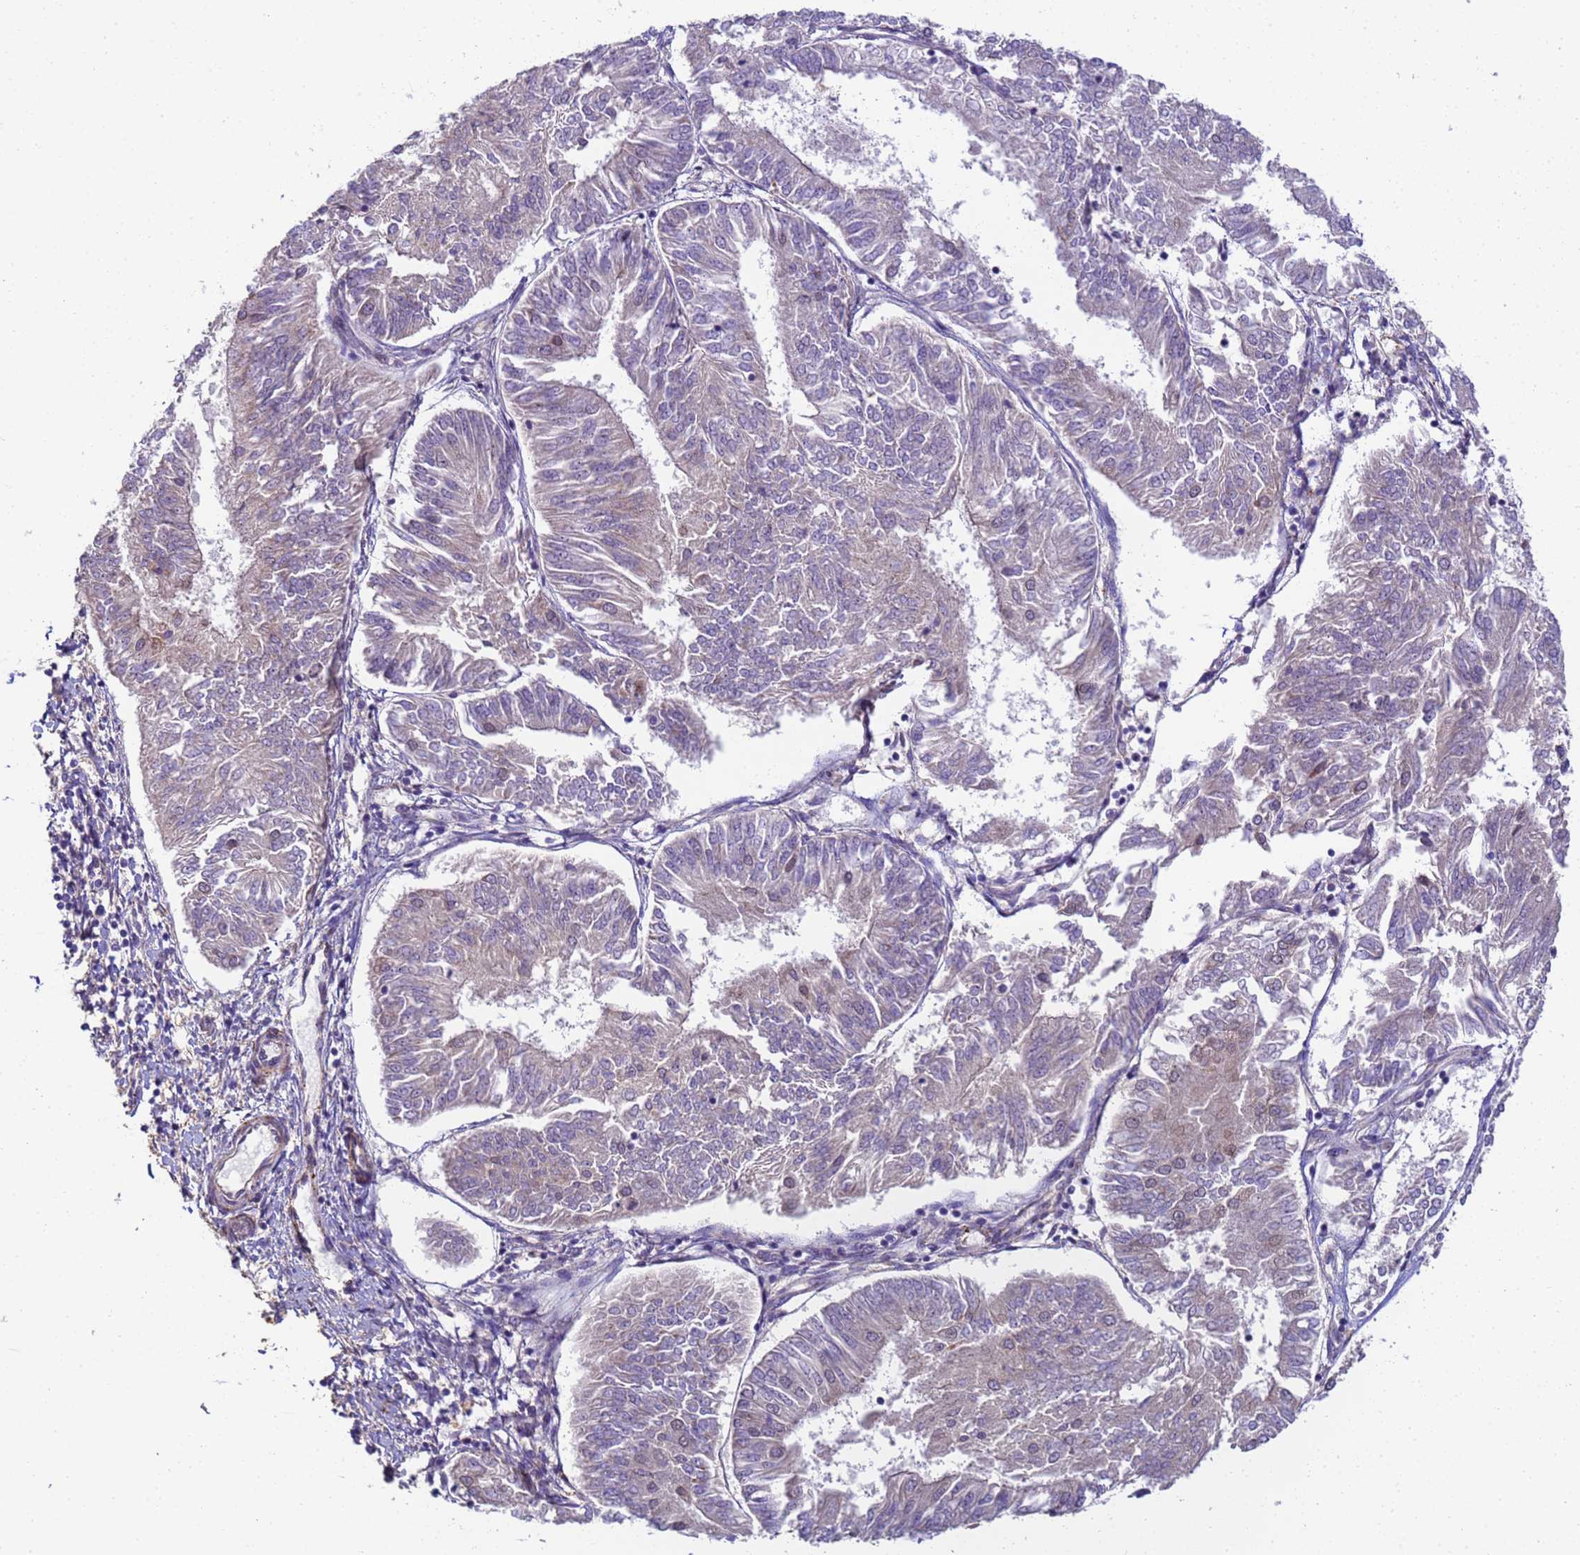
{"staining": {"intensity": "negative", "quantity": "none", "location": "none"}, "tissue": "endometrial cancer", "cell_type": "Tumor cells", "image_type": "cancer", "snomed": [{"axis": "morphology", "description": "Adenocarcinoma, NOS"}, {"axis": "topography", "description": "Endometrium"}], "caption": "Immunohistochemistry (IHC) micrograph of neoplastic tissue: human adenocarcinoma (endometrial) stained with DAB reveals no significant protein positivity in tumor cells. (DAB (3,3'-diaminobenzidine) IHC visualized using brightfield microscopy, high magnification).", "gene": "RAPGEF3", "patient": {"sex": "female", "age": 58}}